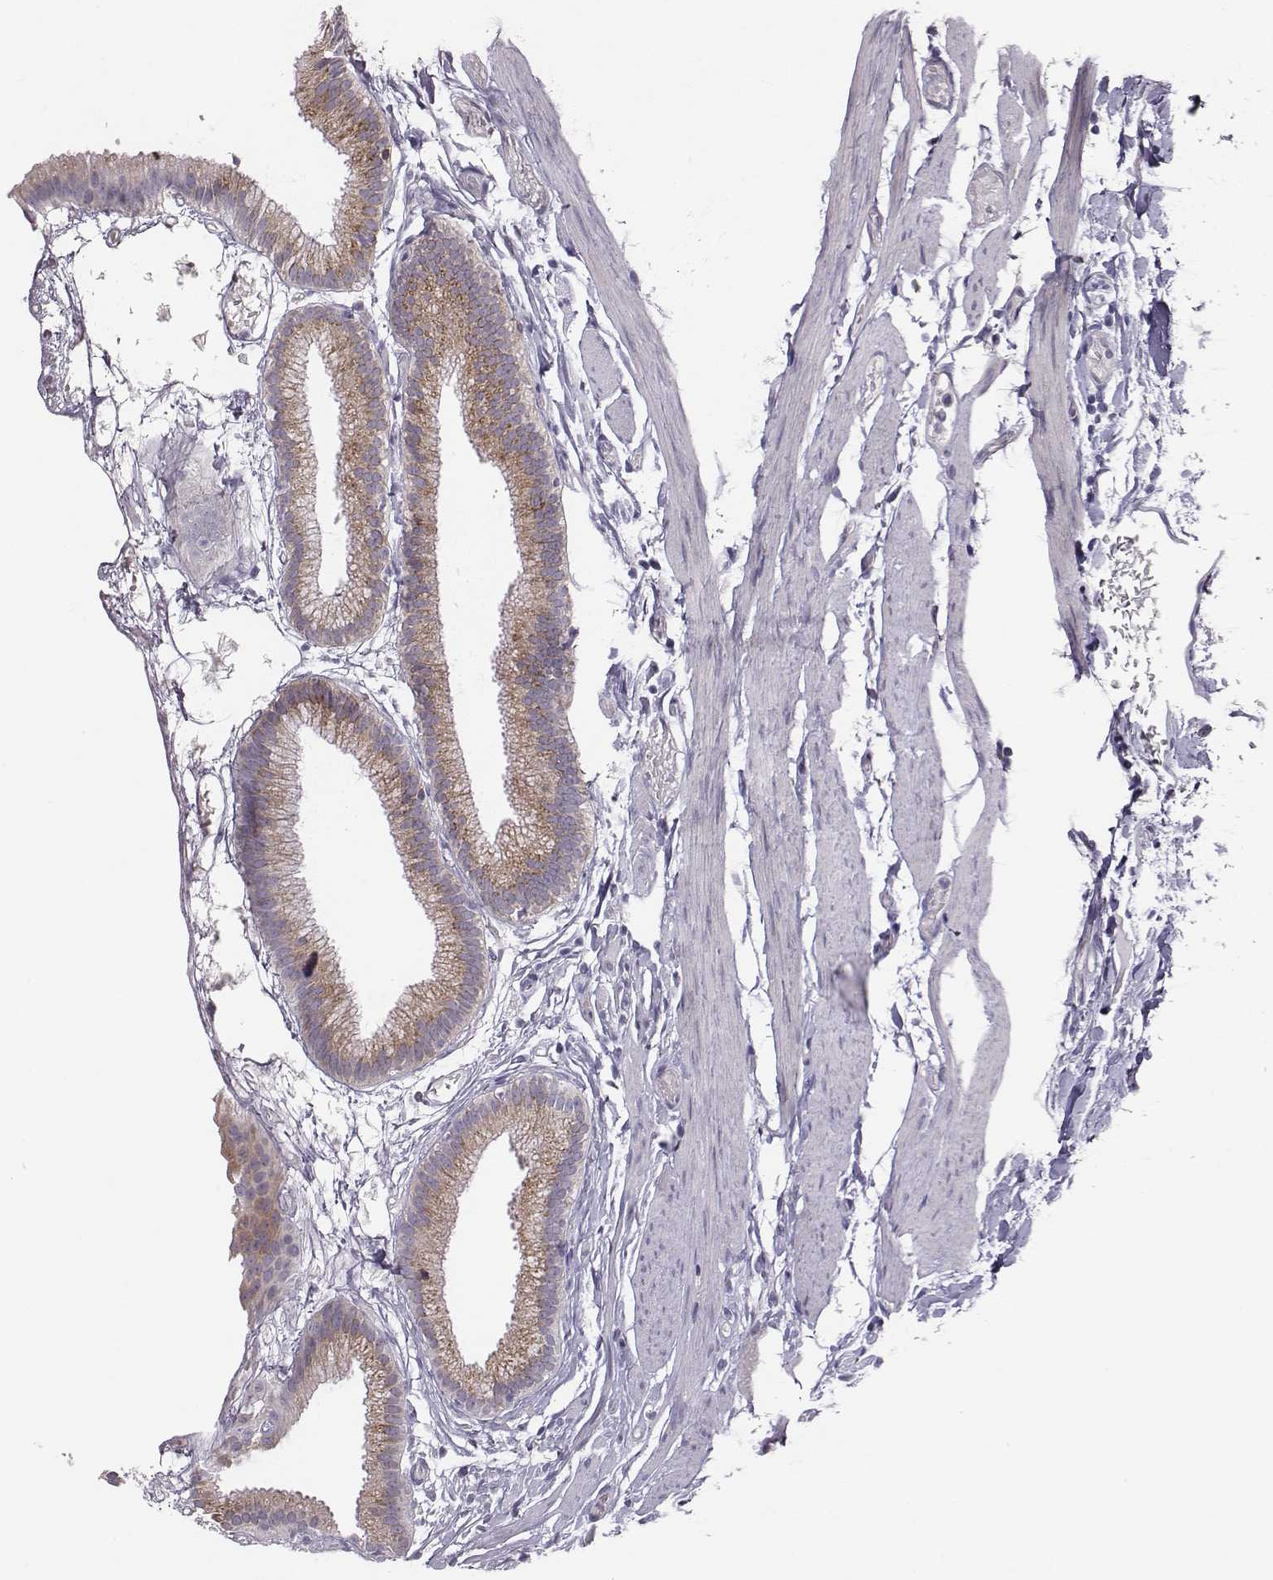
{"staining": {"intensity": "moderate", "quantity": ">75%", "location": "cytoplasmic/membranous"}, "tissue": "gallbladder", "cell_type": "Glandular cells", "image_type": "normal", "snomed": [{"axis": "morphology", "description": "Normal tissue, NOS"}, {"axis": "topography", "description": "Gallbladder"}], "caption": "Immunohistochemical staining of unremarkable gallbladder reveals medium levels of moderate cytoplasmic/membranous staining in about >75% of glandular cells.", "gene": "SELENOI", "patient": {"sex": "female", "age": 45}}